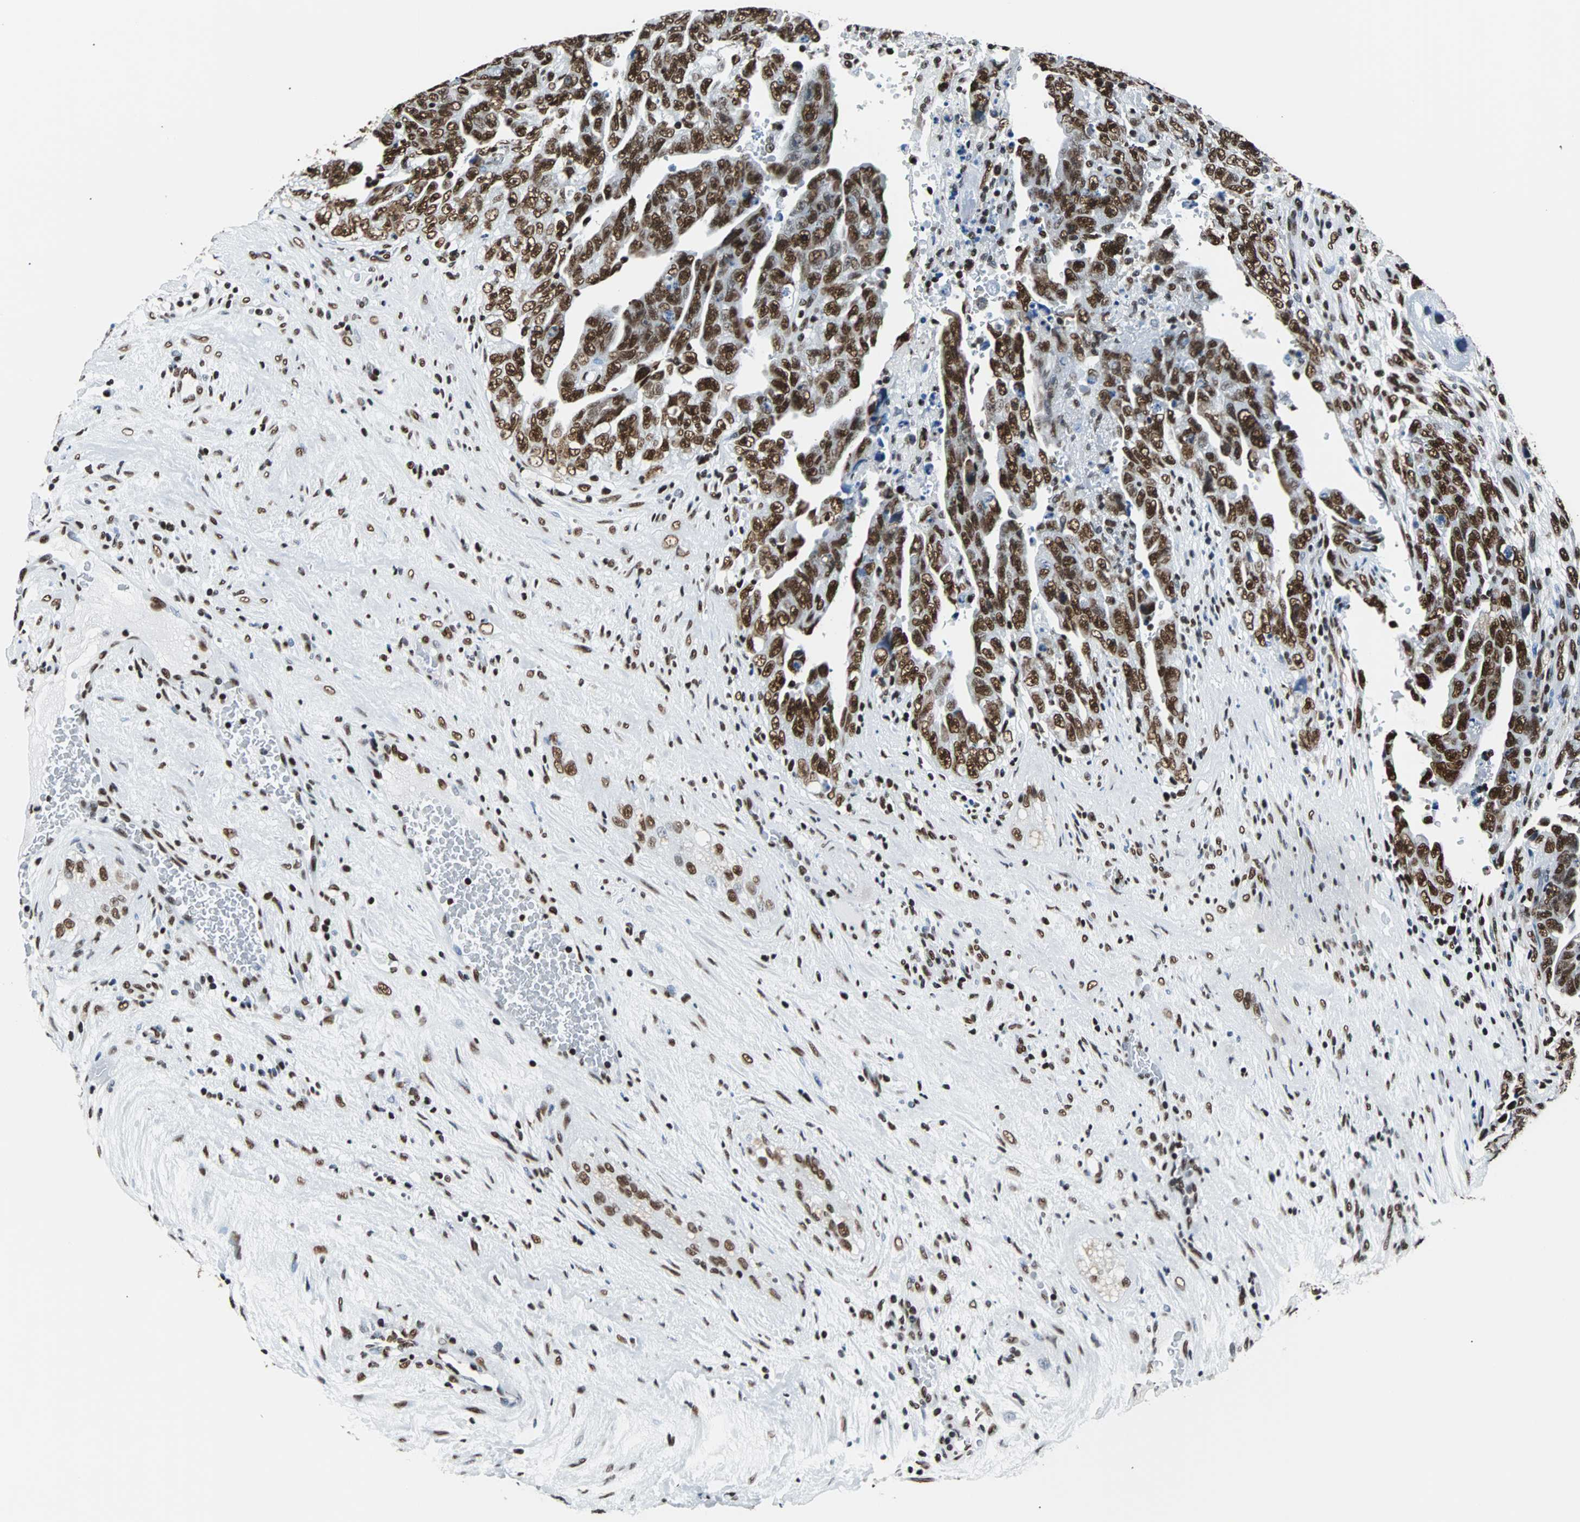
{"staining": {"intensity": "strong", "quantity": ">75%", "location": "nuclear"}, "tissue": "testis cancer", "cell_type": "Tumor cells", "image_type": "cancer", "snomed": [{"axis": "morphology", "description": "Carcinoma, Embryonal, NOS"}, {"axis": "topography", "description": "Testis"}], "caption": "IHC image of neoplastic tissue: human embryonal carcinoma (testis) stained using immunohistochemistry (IHC) displays high levels of strong protein expression localized specifically in the nuclear of tumor cells, appearing as a nuclear brown color.", "gene": "FUBP1", "patient": {"sex": "male", "age": 28}}